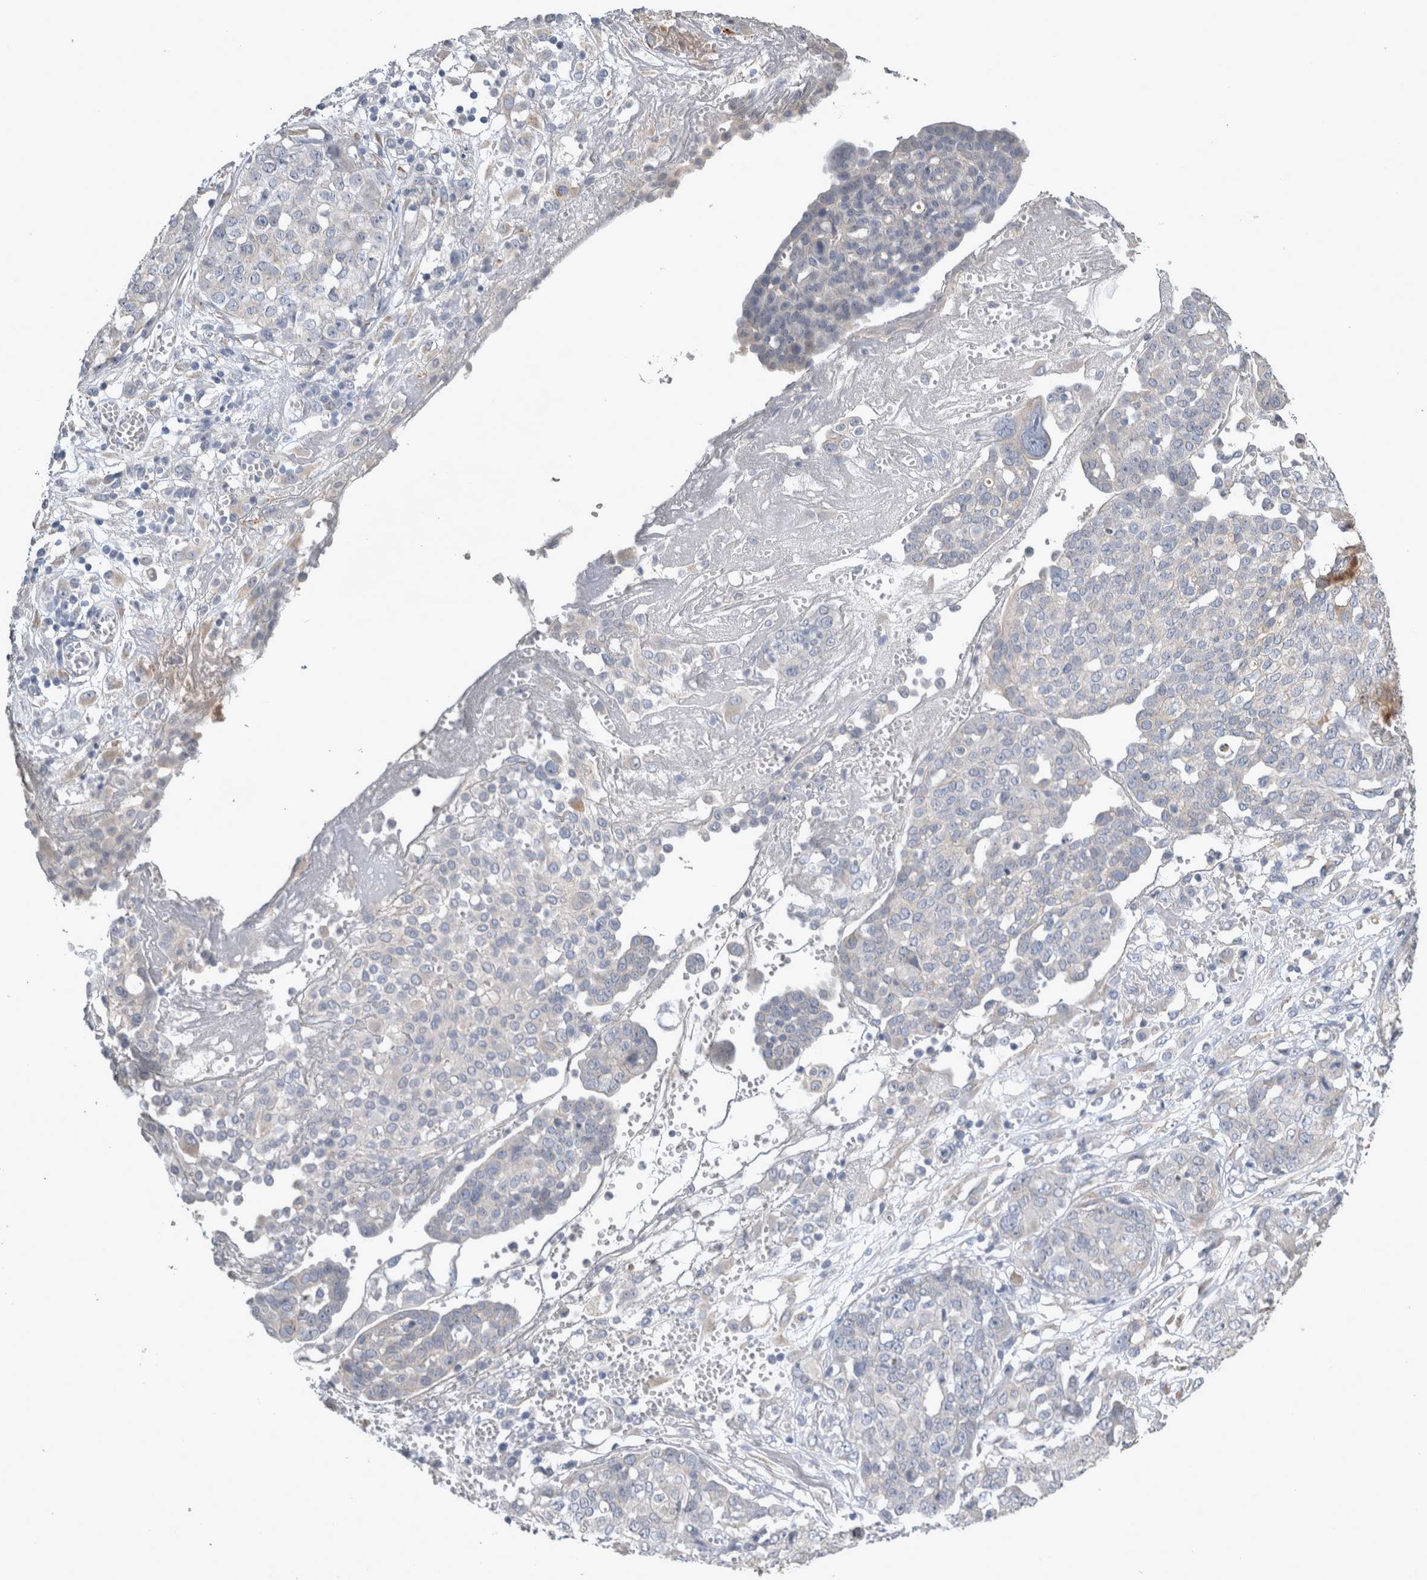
{"staining": {"intensity": "negative", "quantity": "none", "location": "none"}, "tissue": "ovarian cancer", "cell_type": "Tumor cells", "image_type": "cancer", "snomed": [{"axis": "morphology", "description": "Cystadenocarcinoma, serous, NOS"}, {"axis": "topography", "description": "Soft tissue"}, {"axis": "topography", "description": "Ovary"}], "caption": "Tumor cells show no significant protein positivity in ovarian serous cystadenocarcinoma. Nuclei are stained in blue.", "gene": "SLC22A11", "patient": {"sex": "female", "age": 57}}